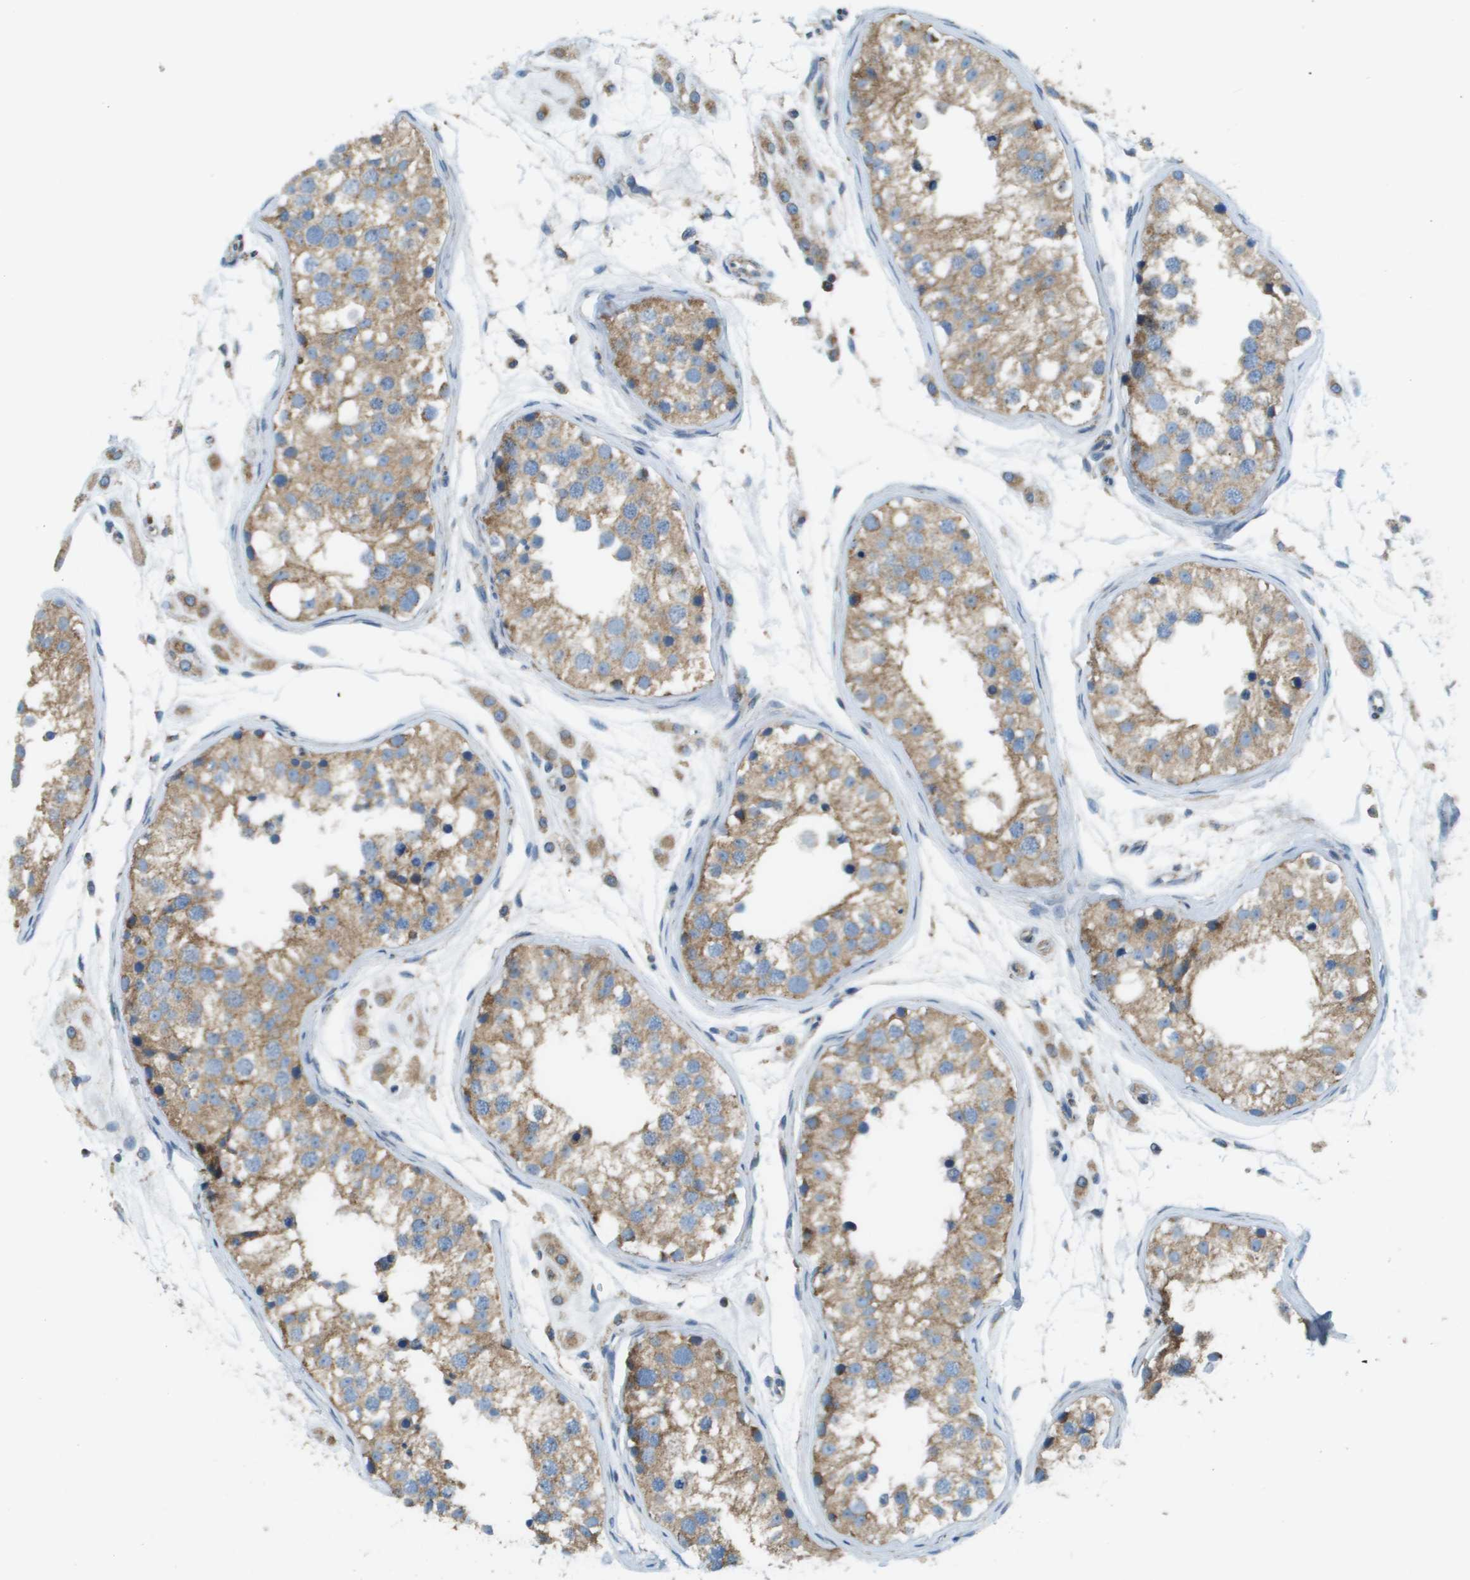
{"staining": {"intensity": "moderate", "quantity": ">75%", "location": "cytoplasmic/membranous"}, "tissue": "testis", "cell_type": "Cells in seminiferous ducts", "image_type": "normal", "snomed": [{"axis": "morphology", "description": "Normal tissue, NOS"}, {"axis": "morphology", "description": "Adenocarcinoma, metastatic, NOS"}, {"axis": "topography", "description": "Testis"}], "caption": "Normal testis was stained to show a protein in brown. There is medium levels of moderate cytoplasmic/membranous positivity in approximately >75% of cells in seminiferous ducts. (Brightfield microscopy of DAB IHC at high magnification).", "gene": "TAOK3", "patient": {"sex": "male", "age": 26}}